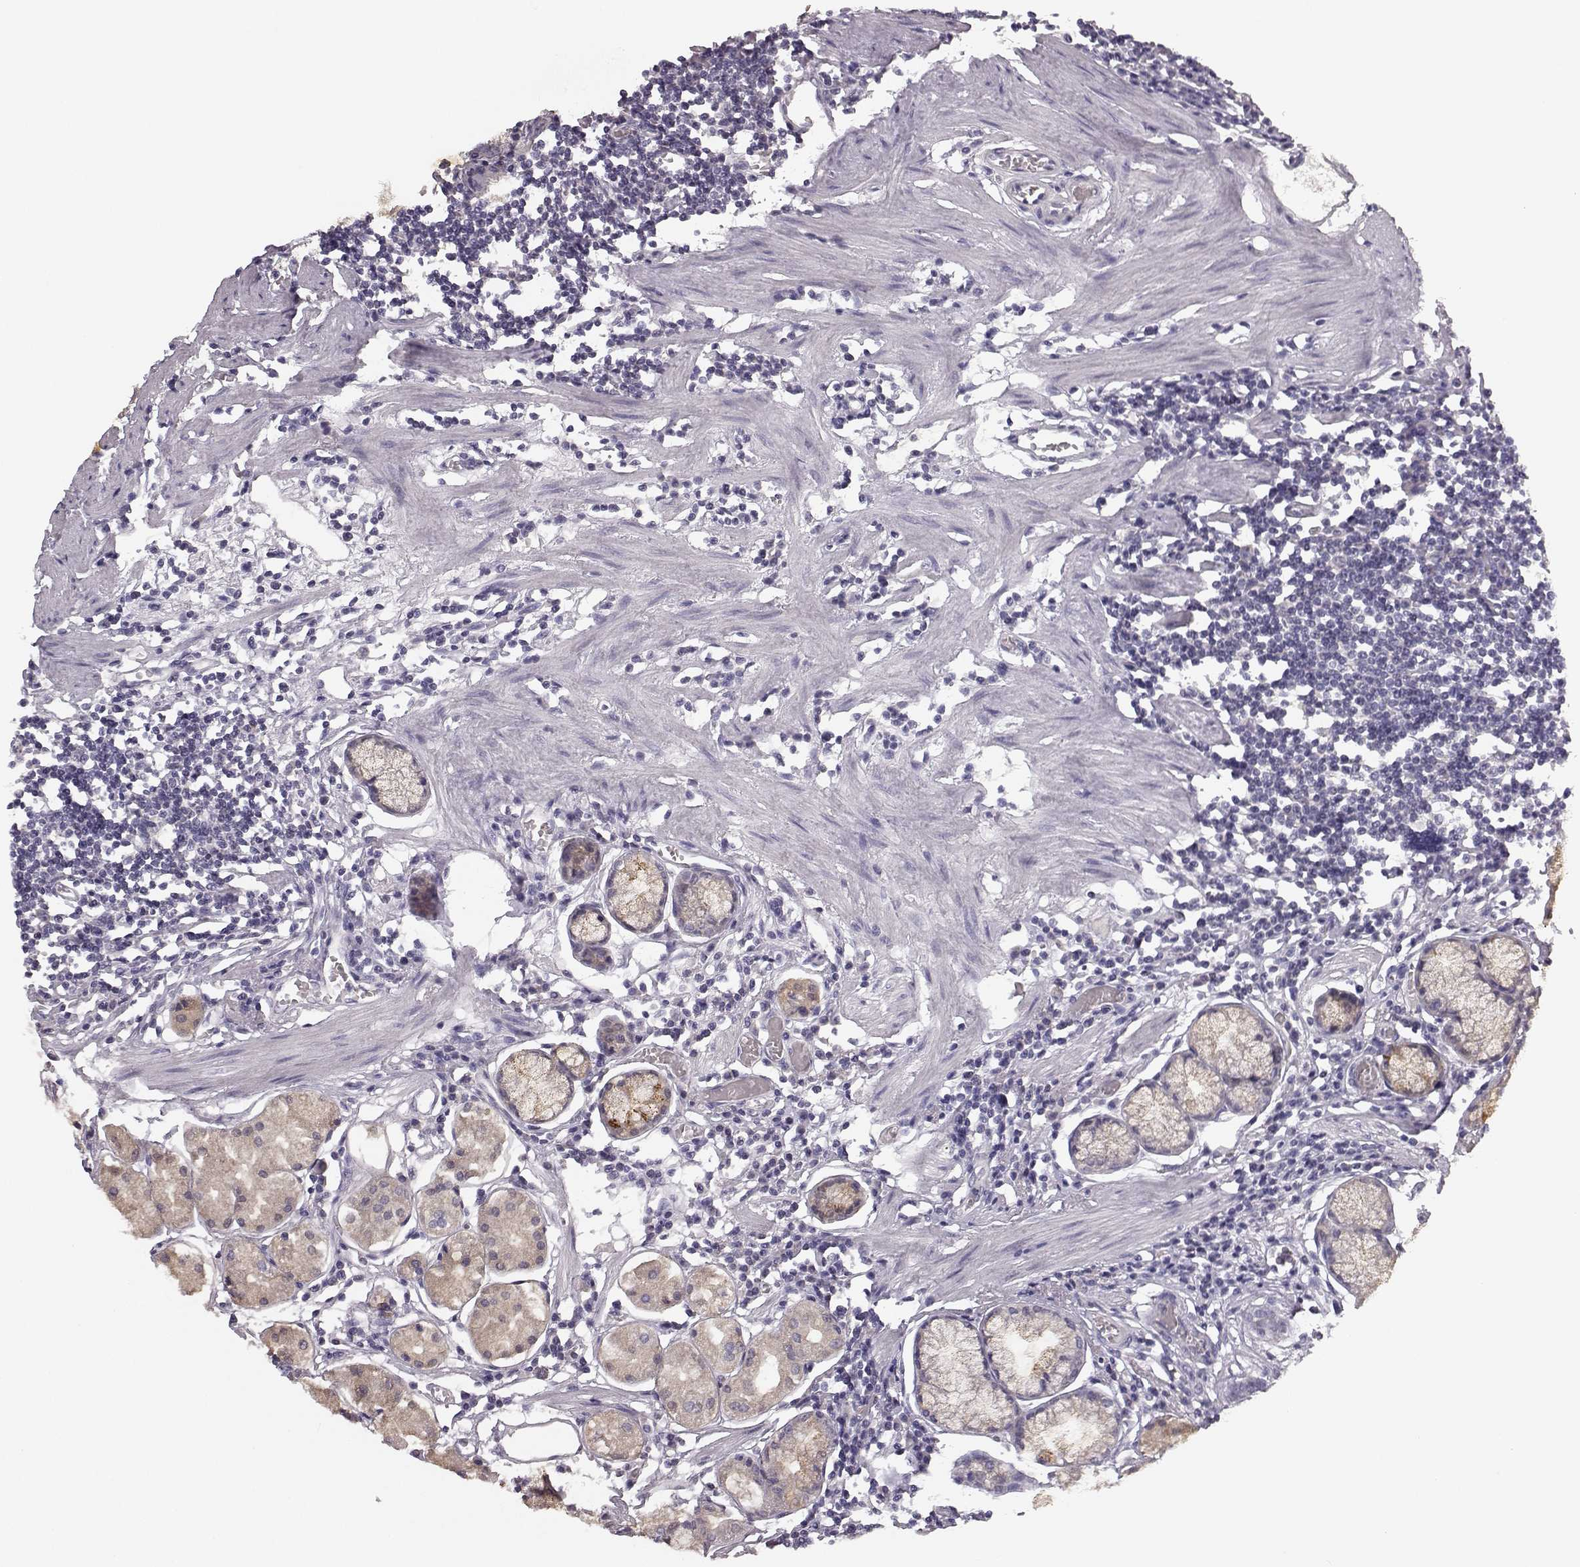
{"staining": {"intensity": "weak", "quantity": "25%-75%", "location": "cytoplasmic/membranous"}, "tissue": "stomach", "cell_type": "Glandular cells", "image_type": "normal", "snomed": [{"axis": "morphology", "description": "Normal tissue, NOS"}, {"axis": "topography", "description": "Stomach"}], "caption": "DAB (3,3'-diaminobenzidine) immunohistochemical staining of benign stomach exhibits weak cytoplasmic/membranous protein expression in about 25%-75% of glandular cells. The staining was performed using DAB to visualize the protein expression in brown, while the nuclei were stained in blue with hematoxylin (Magnification: 20x).", "gene": "BFSP2", "patient": {"sex": "male", "age": 55}}